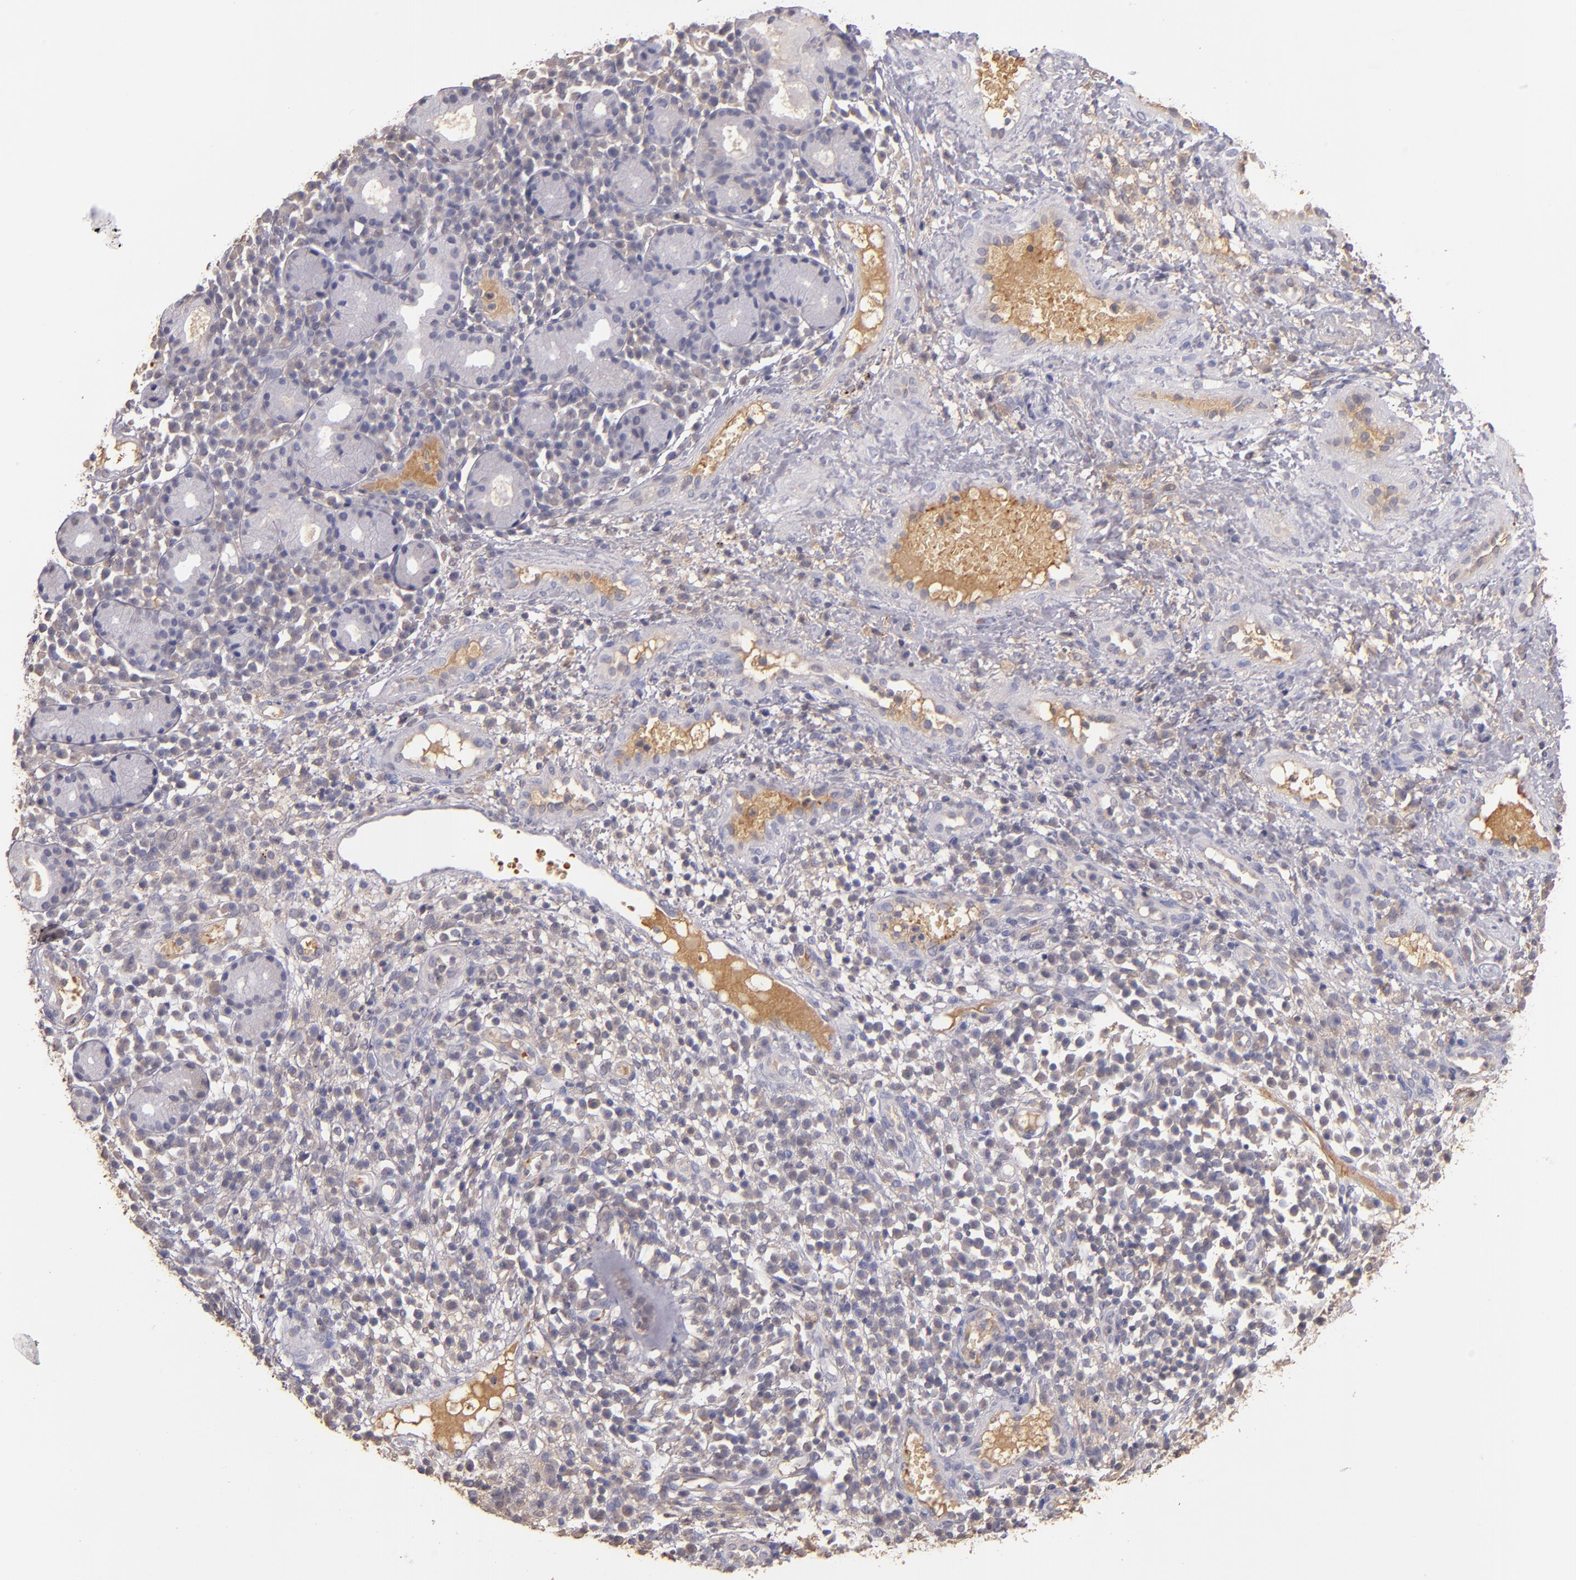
{"staining": {"intensity": "moderate", "quantity": ">75%", "location": "cytoplasmic/membranous"}, "tissue": "nasopharynx", "cell_type": "Respiratory epithelial cells", "image_type": "normal", "snomed": [{"axis": "morphology", "description": "Normal tissue, NOS"}, {"axis": "morphology", "description": "Inflammation, NOS"}, {"axis": "morphology", "description": "Malignant melanoma, Metastatic site"}, {"axis": "topography", "description": "Nasopharynx"}], "caption": "Respiratory epithelial cells reveal medium levels of moderate cytoplasmic/membranous positivity in approximately >75% of cells in unremarkable nasopharynx. The staining is performed using DAB brown chromogen to label protein expression. The nuclei are counter-stained blue using hematoxylin.", "gene": "SERPINC1", "patient": {"sex": "female", "age": 55}}